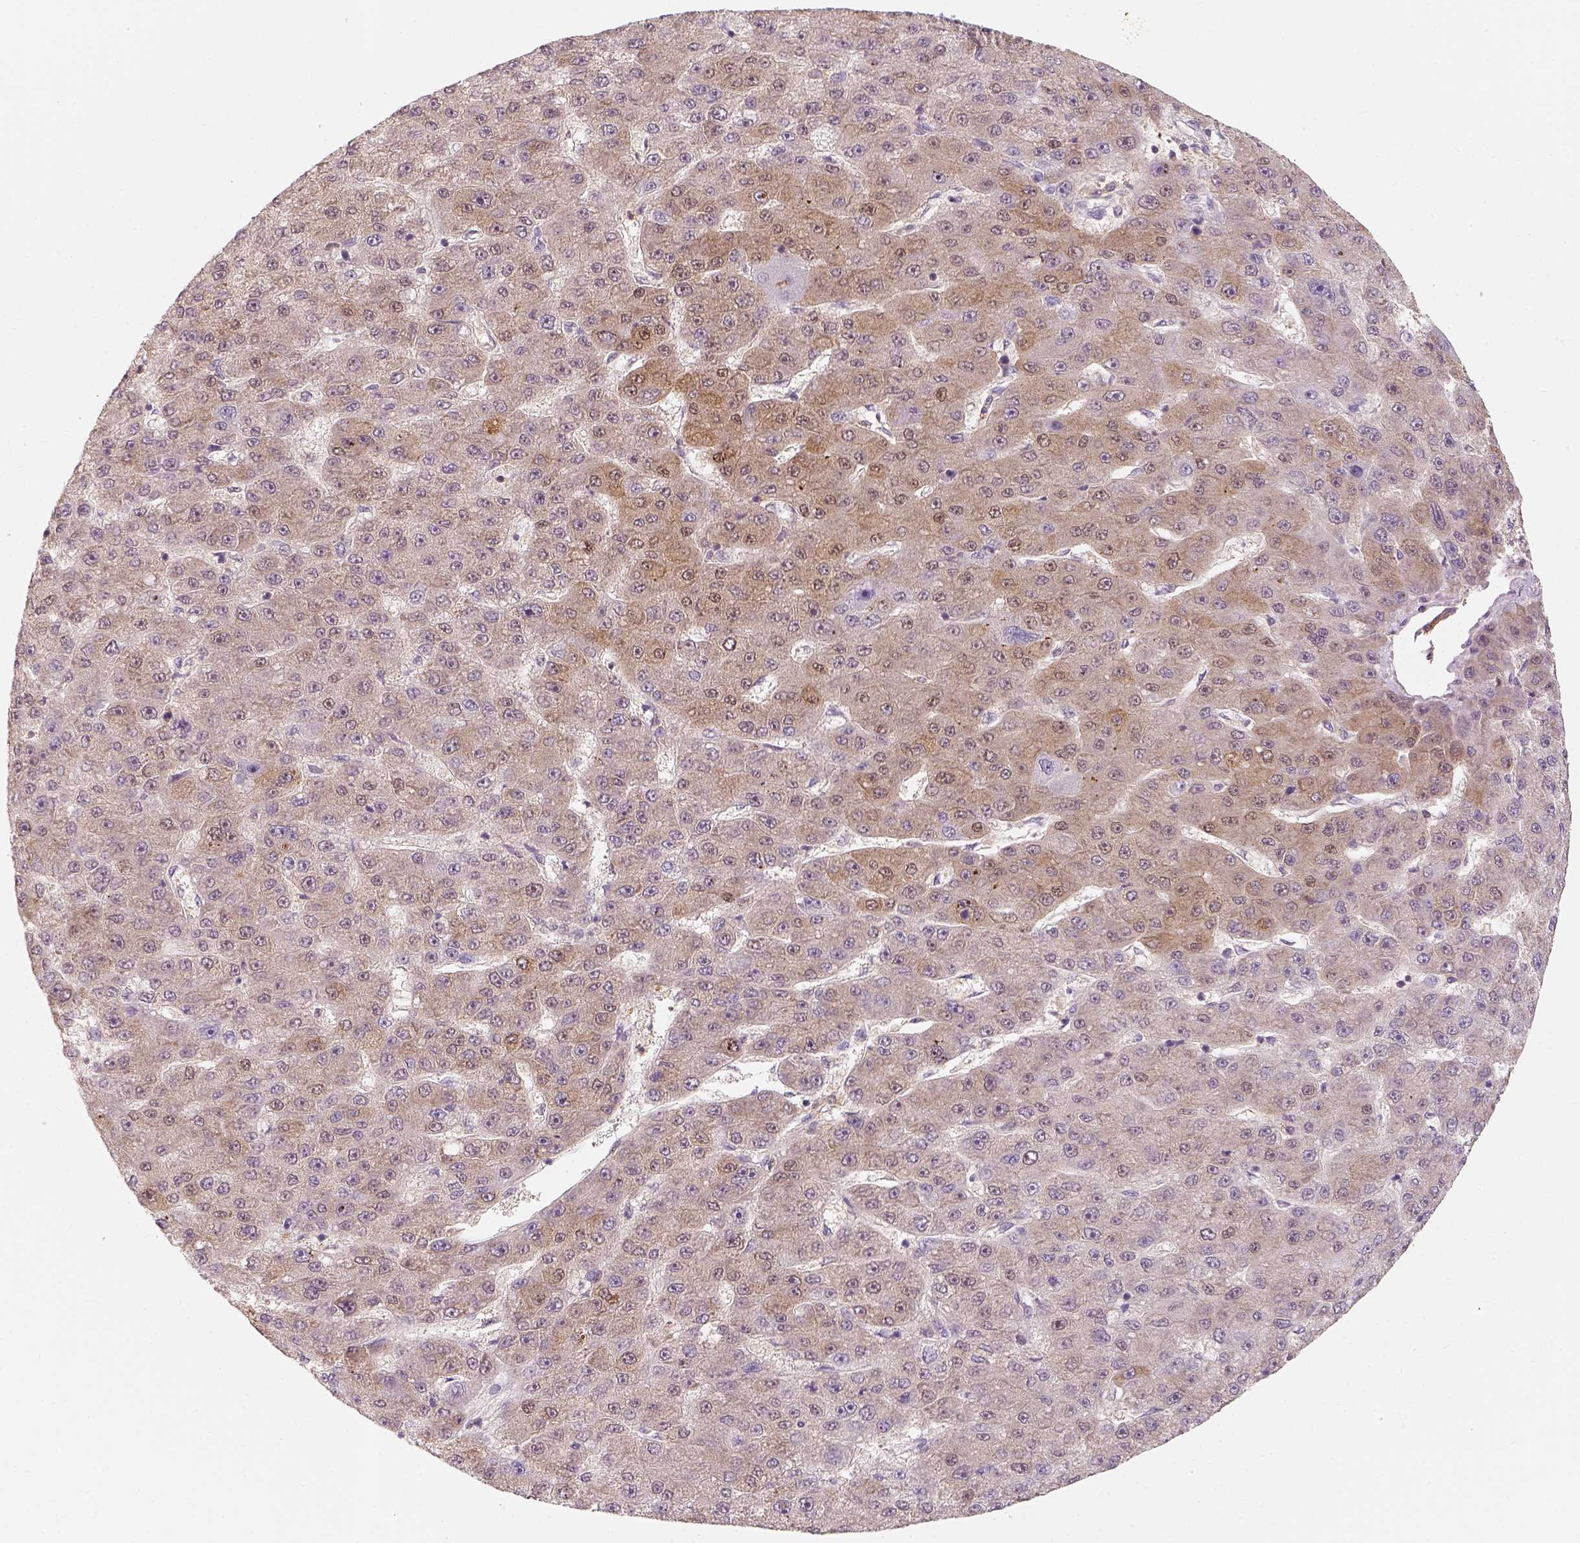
{"staining": {"intensity": "weak", "quantity": "25%-75%", "location": "cytoplasmic/membranous"}, "tissue": "liver cancer", "cell_type": "Tumor cells", "image_type": "cancer", "snomed": [{"axis": "morphology", "description": "Carcinoma, Hepatocellular, NOS"}, {"axis": "topography", "description": "Liver"}], "caption": "Hepatocellular carcinoma (liver) stained with immunohistochemistry shows weak cytoplasmic/membranous expression in about 25%-75% of tumor cells.", "gene": "SQSTM1", "patient": {"sex": "male", "age": 67}}